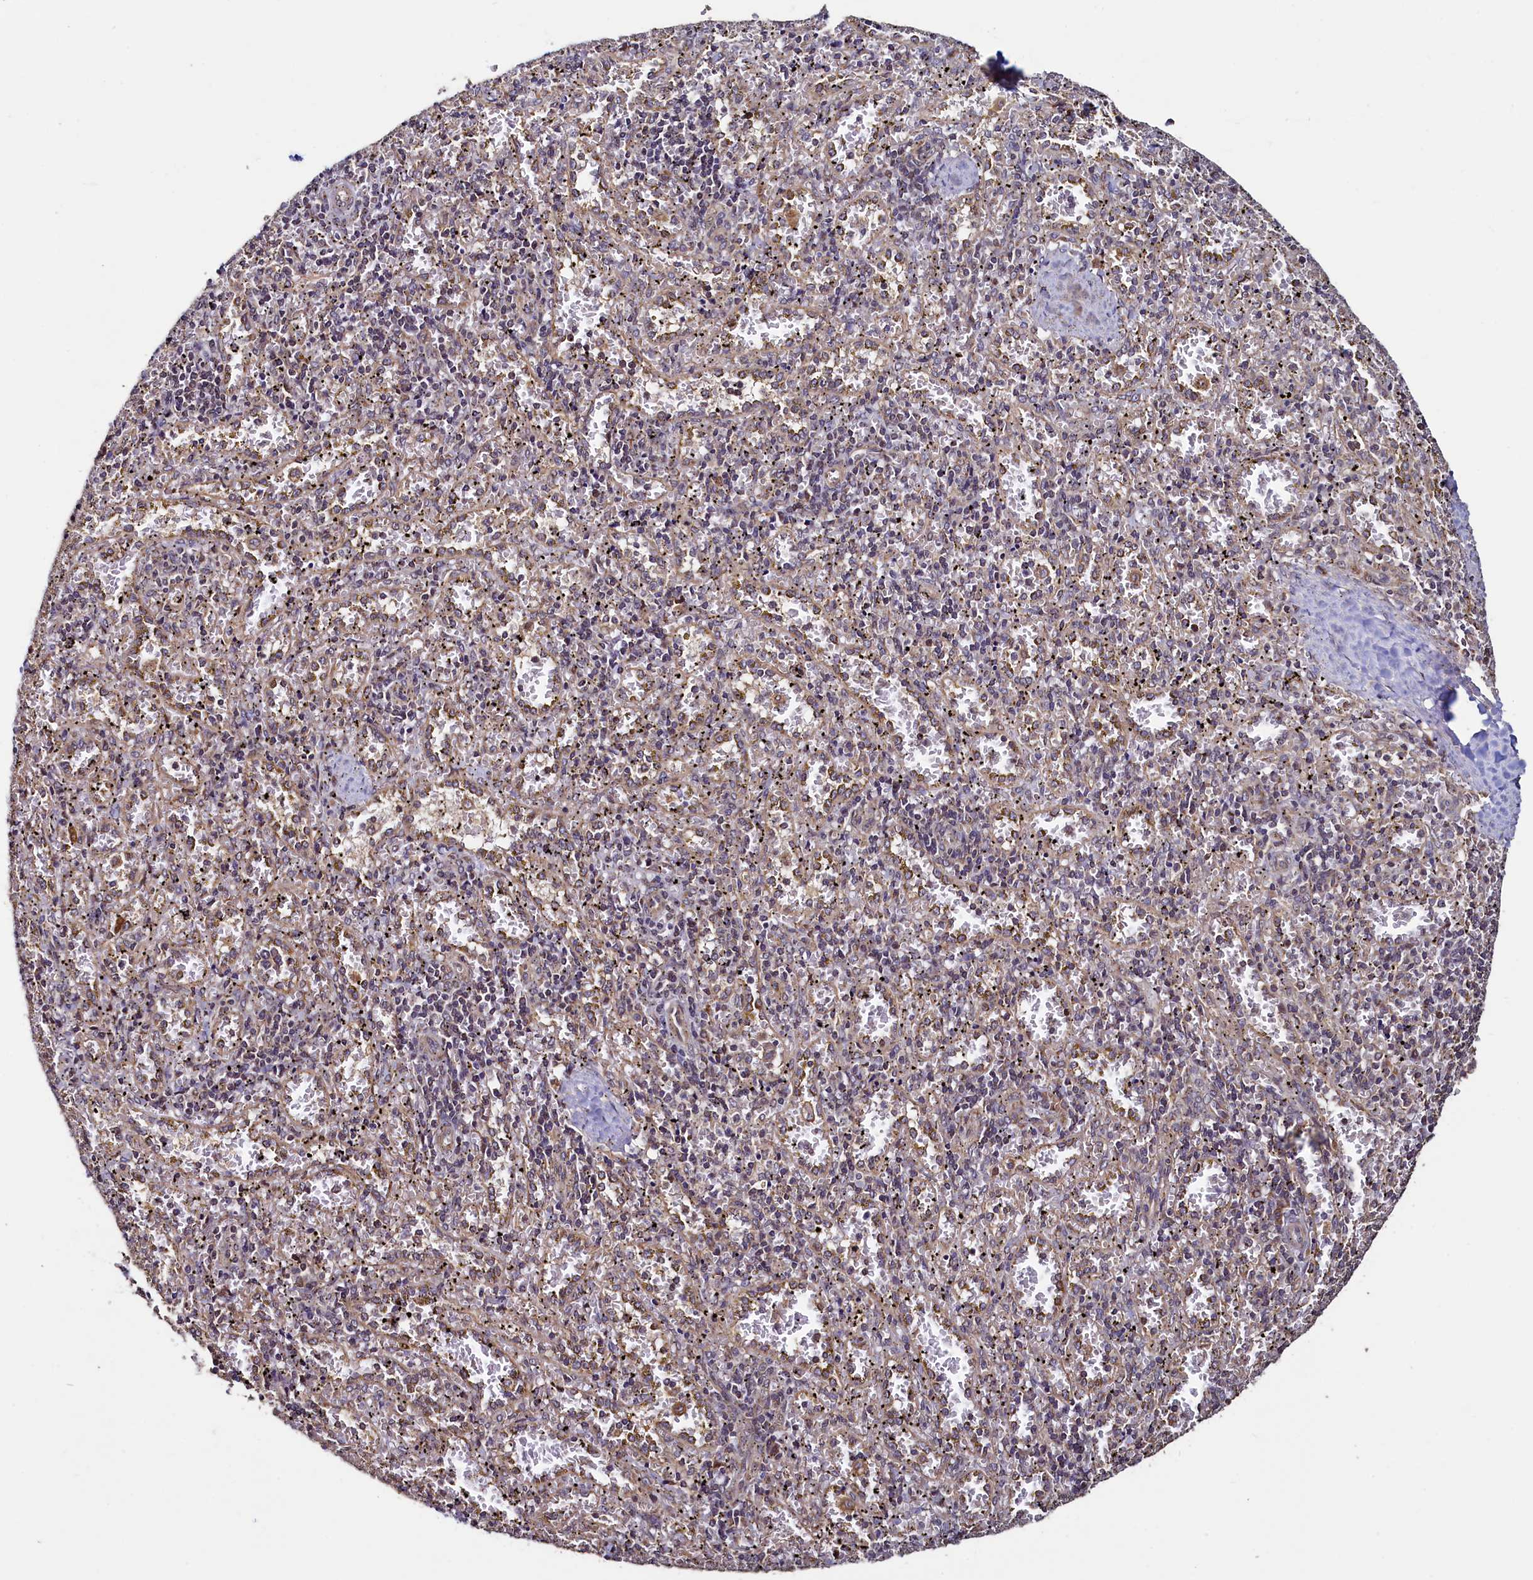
{"staining": {"intensity": "negative", "quantity": "none", "location": "none"}, "tissue": "spleen", "cell_type": "Cells in red pulp", "image_type": "normal", "snomed": [{"axis": "morphology", "description": "Normal tissue, NOS"}, {"axis": "topography", "description": "Spleen"}], "caption": "This histopathology image is of normal spleen stained with immunohistochemistry (IHC) to label a protein in brown with the nuclei are counter-stained blue. There is no staining in cells in red pulp. (DAB immunohistochemistry (IHC), high magnification).", "gene": "RBFA", "patient": {"sex": "male", "age": 11}}